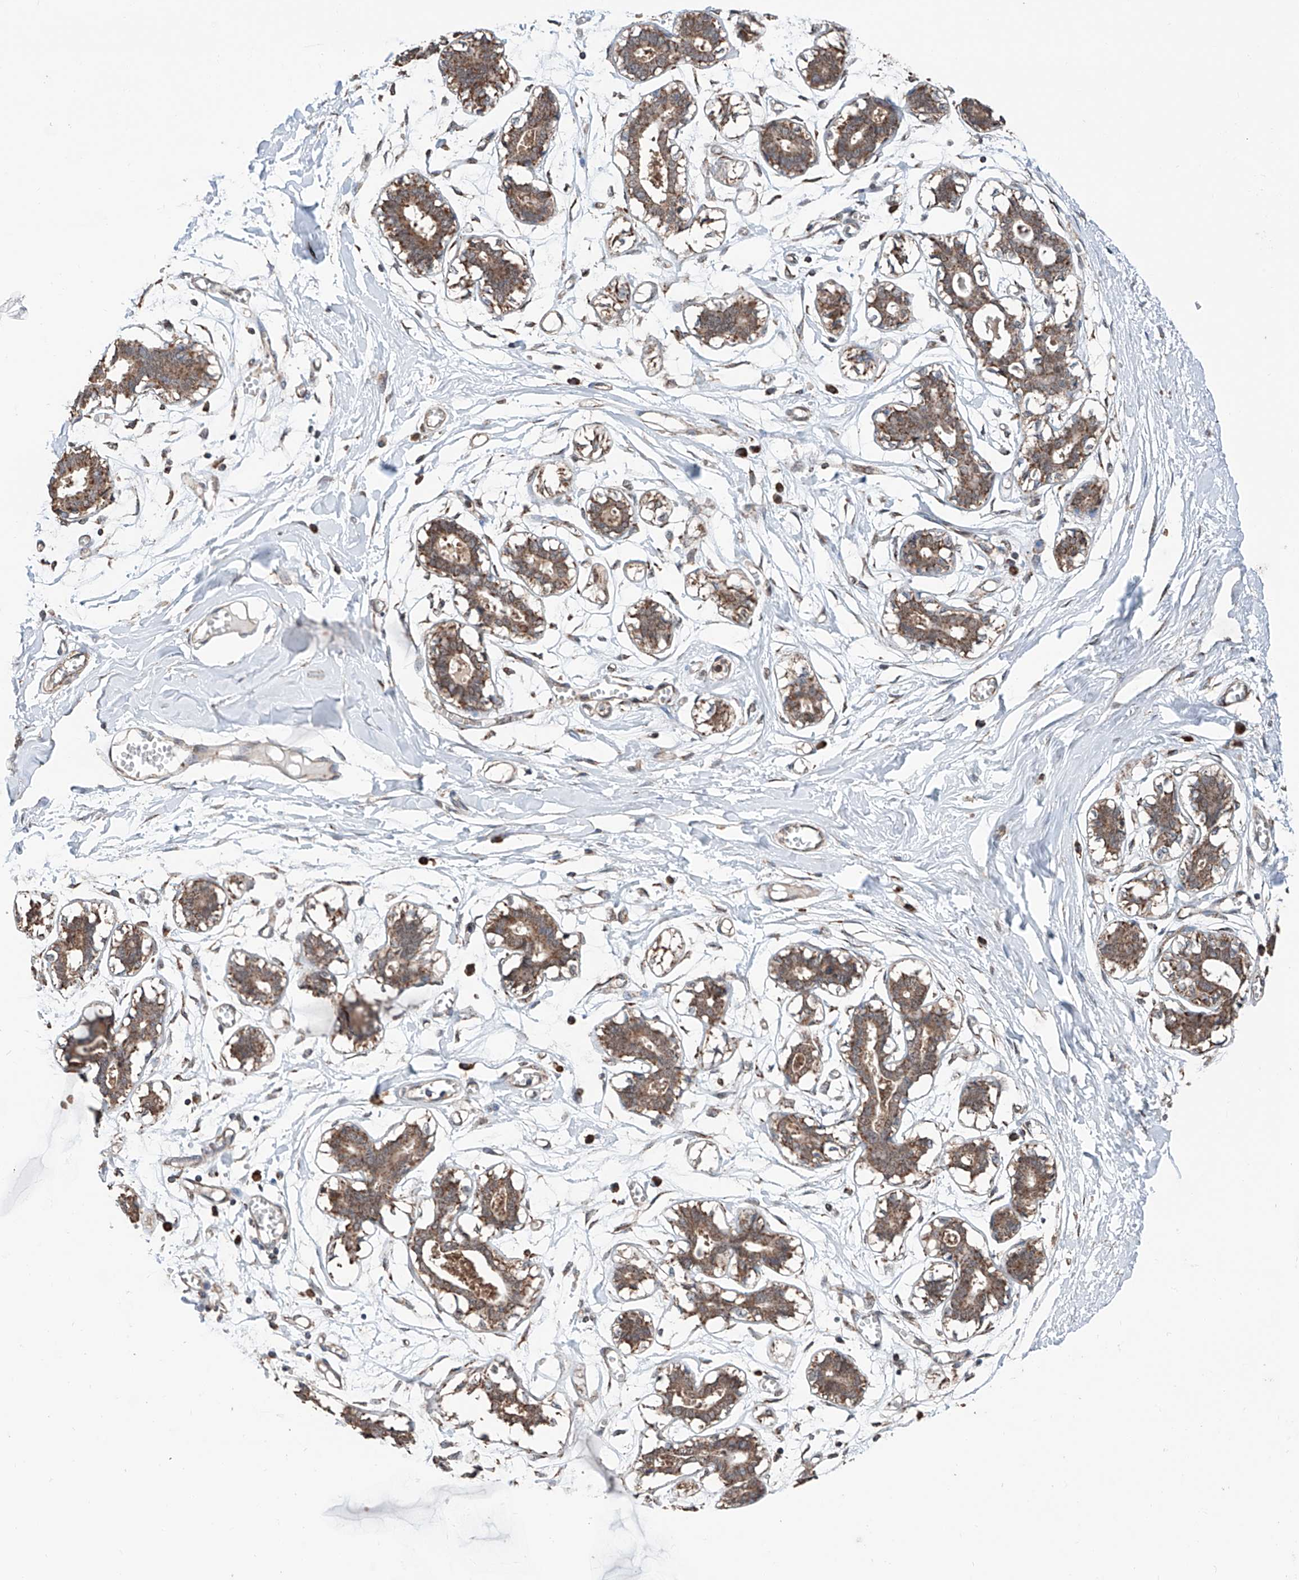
{"staining": {"intensity": "moderate", "quantity": ">75%", "location": "cytoplasmic/membranous,nuclear"}, "tissue": "breast", "cell_type": "Adipocytes", "image_type": "normal", "snomed": [{"axis": "morphology", "description": "Normal tissue, NOS"}, {"axis": "topography", "description": "Breast"}], "caption": "This histopathology image displays IHC staining of benign breast, with medium moderate cytoplasmic/membranous,nuclear staining in about >75% of adipocytes.", "gene": "ZNF445", "patient": {"sex": "female", "age": 27}}